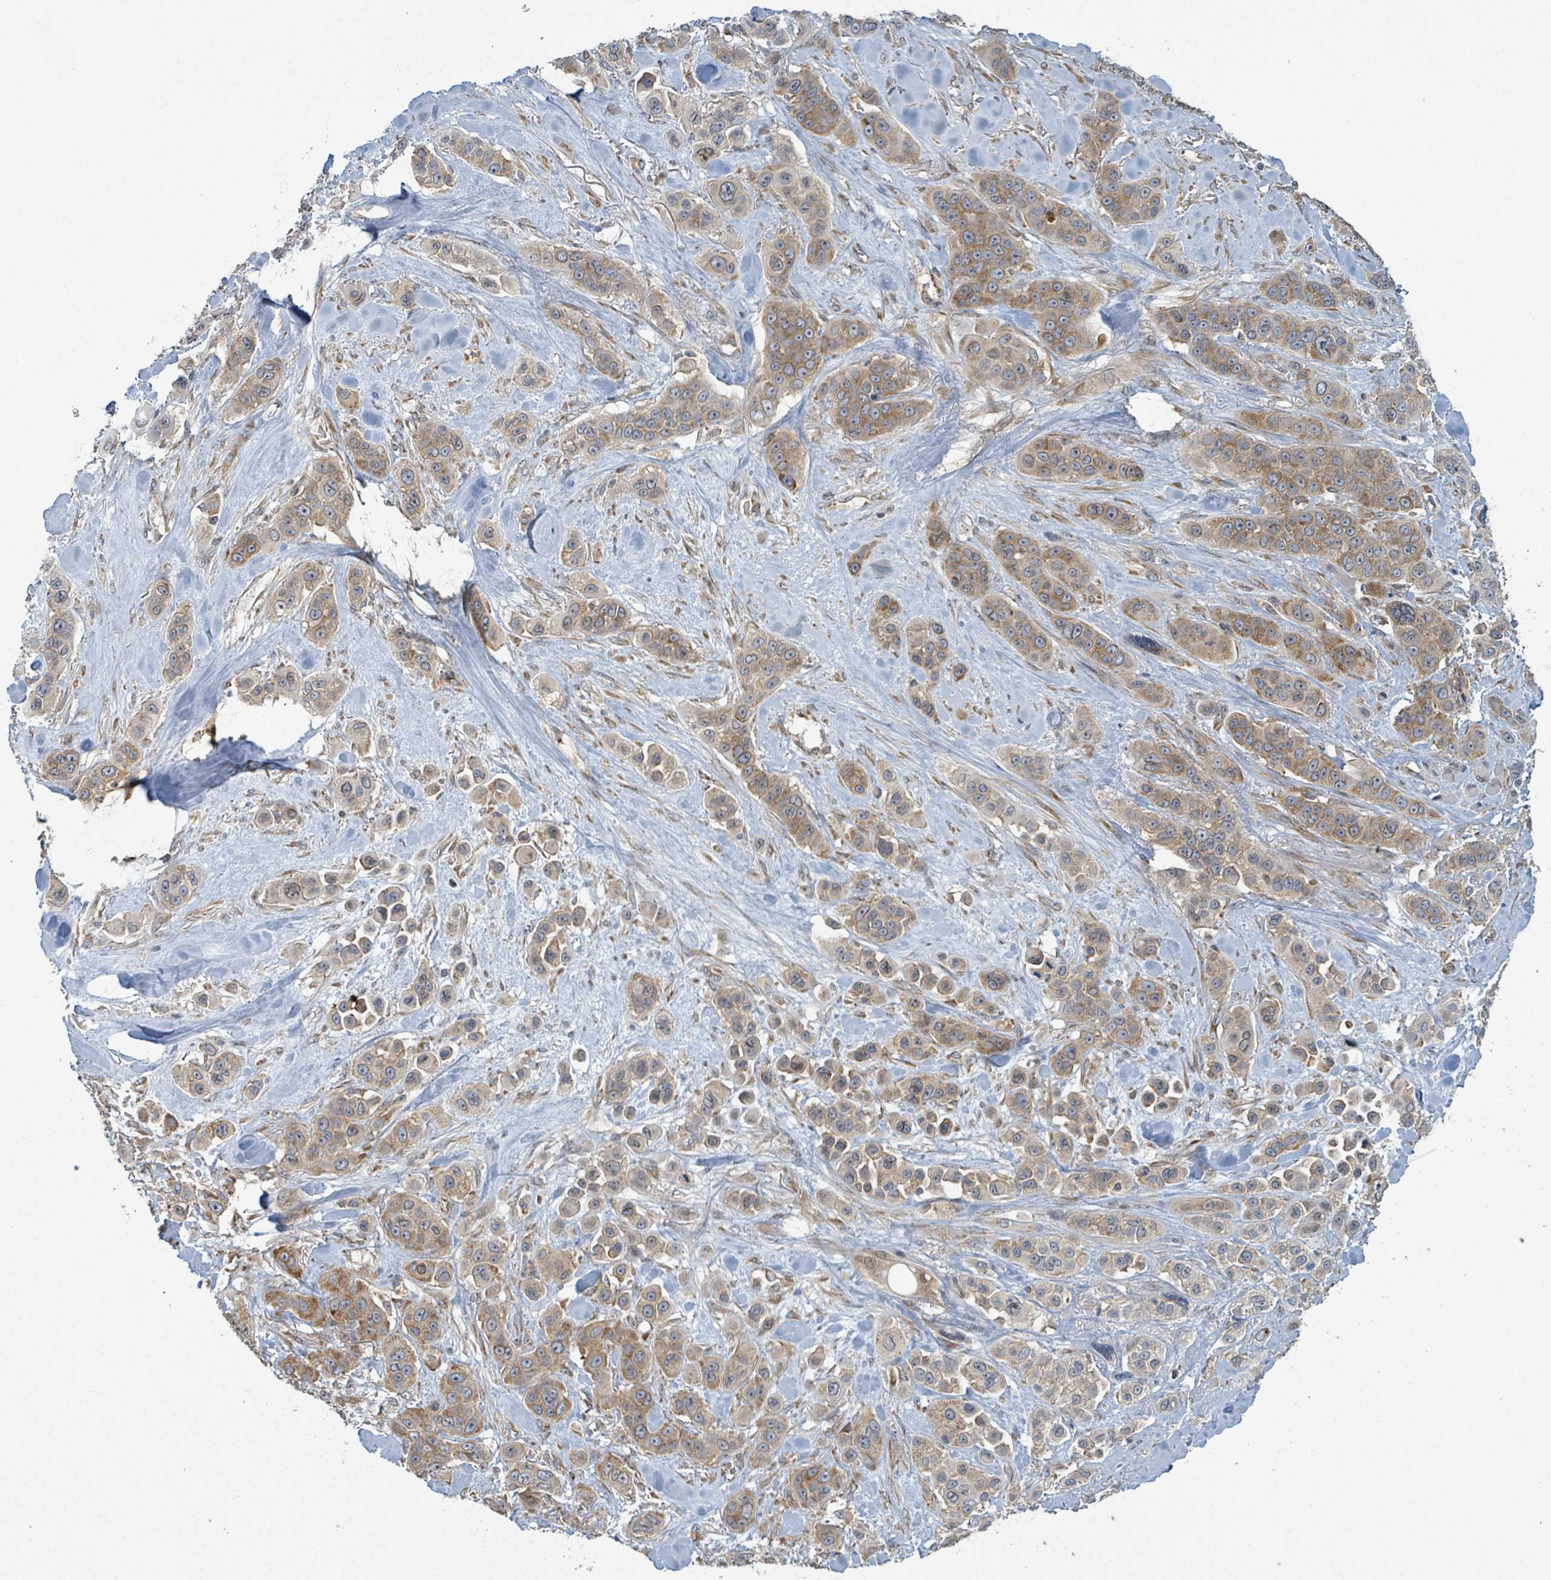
{"staining": {"intensity": "moderate", "quantity": ">75%", "location": "cytoplasmic/membranous"}, "tissue": "skin cancer", "cell_type": "Tumor cells", "image_type": "cancer", "snomed": [{"axis": "morphology", "description": "Squamous cell carcinoma, NOS"}, {"axis": "topography", "description": "Skin"}], "caption": "Tumor cells display medium levels of moderate cytoplasmic/membranous staining in approximately >75% of cells in squamous cell carcinoma (skin).", "gene": "OR51E1", "patient": {"sex": "male", "age": 67}}